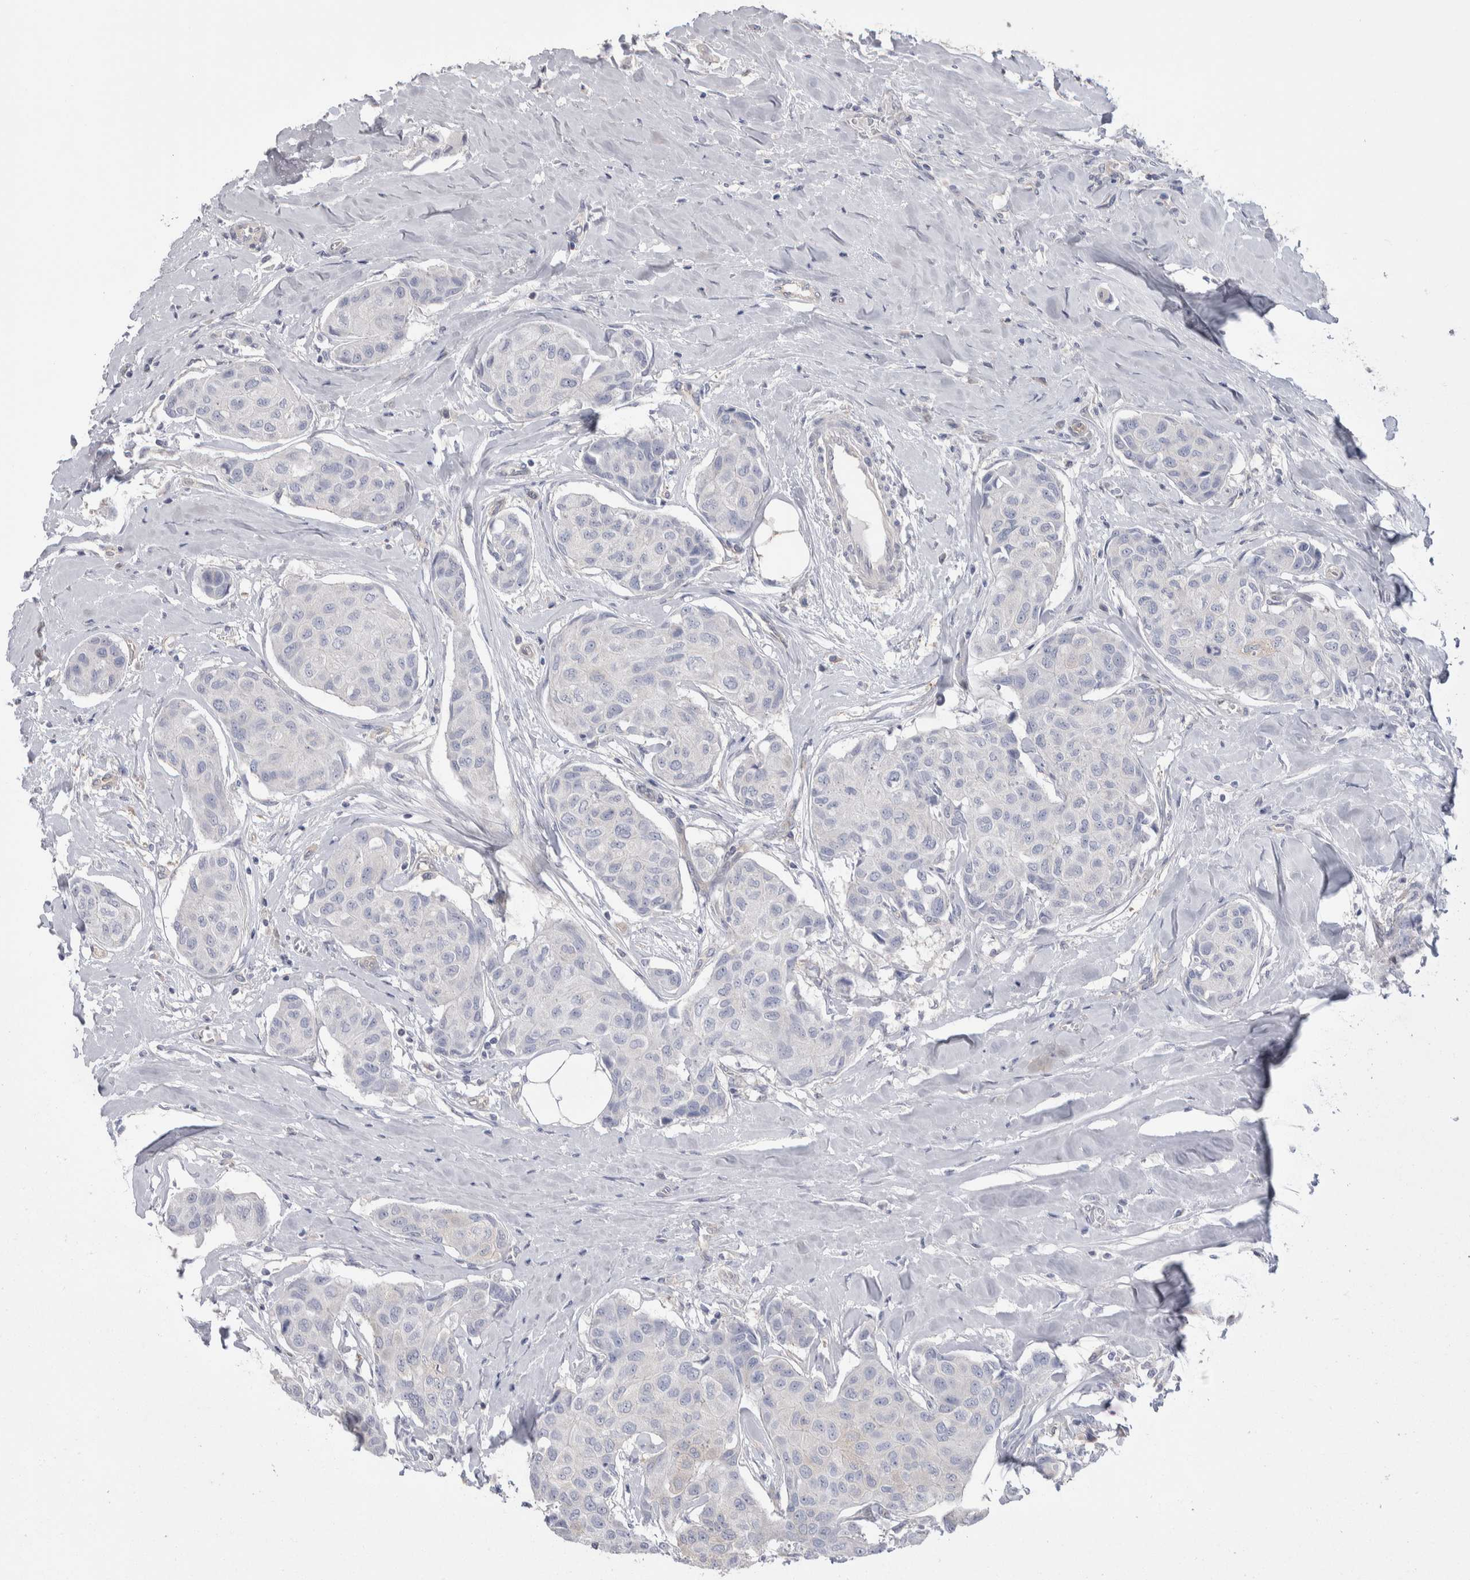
{"staining": {"intensity": "negative", "quantity": "none", "location": "none"}, "tissue": "breast cancer", "cell_type": "Tumor cells", "image_type": "cancer", "snomed": [{"axis": "morphology", "description": "Duct carcinoma"}, {"axis": "topography", "description": "Breast"}], "caption": "Micrograph shows no significant protein positivity in tumor cells of breast cancer.", "gene": "GPHN", "patient": {"sex": "female", "age": 80}}